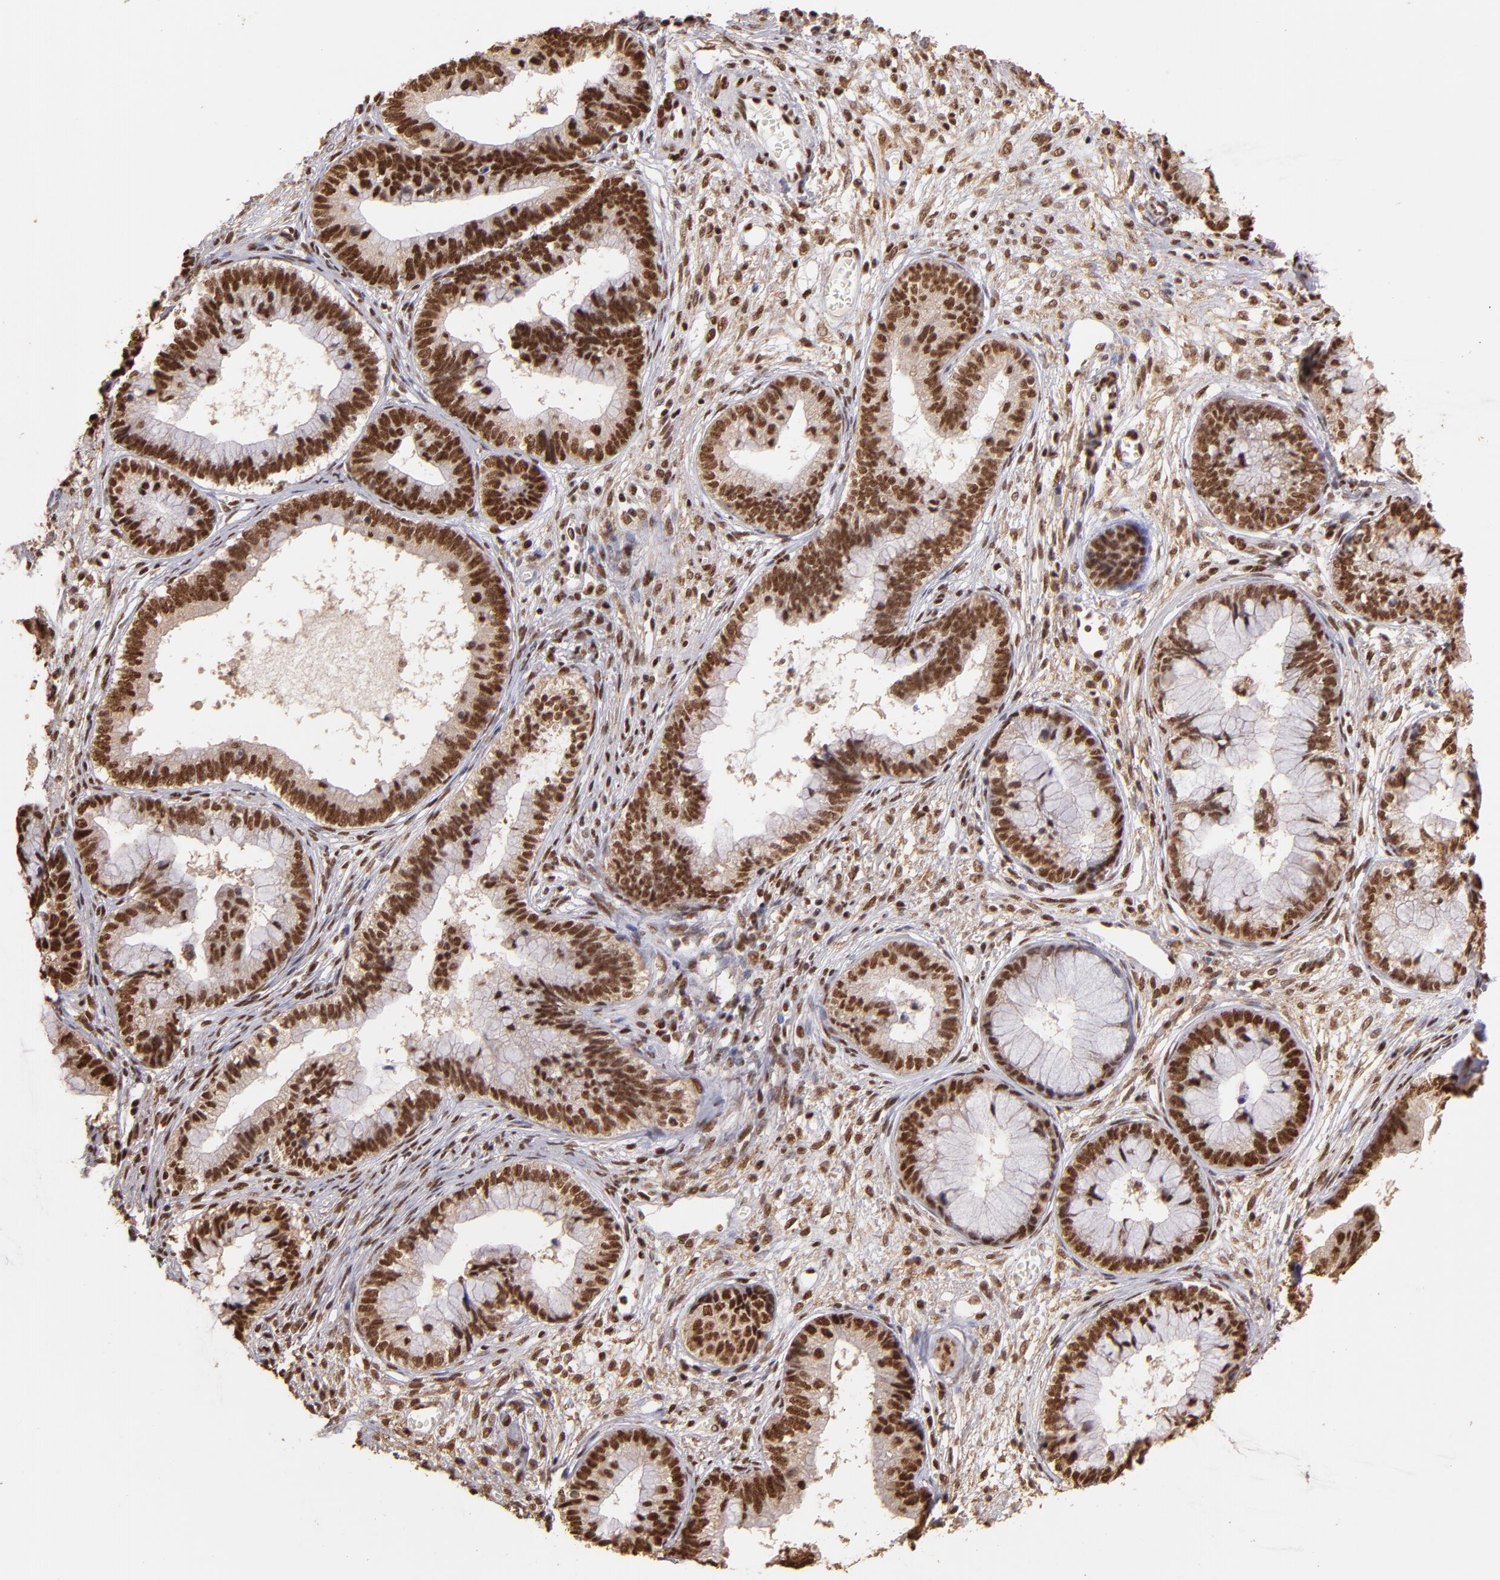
{"staining": {"intensity": "strong", "quantity": ">75%", "location": "nuclear"}, "tissue": "cervical cancer", "cell_type": "Tumor cells", "image_type": "cancer", "snomed": [{"axis": "morphology", "description": "Adenocarcinoma, NOS"}, {"axis": "topography", "description": "Cervix"}], "caption": "Adenocarcinoma (cervical) stained with DAB immunohistochemistry (IHC) displays high levels of strong nuclear staining in about >75% of tumor cells.", "gene": "SP1", "patient": {"sex": "female", "age": 44}}